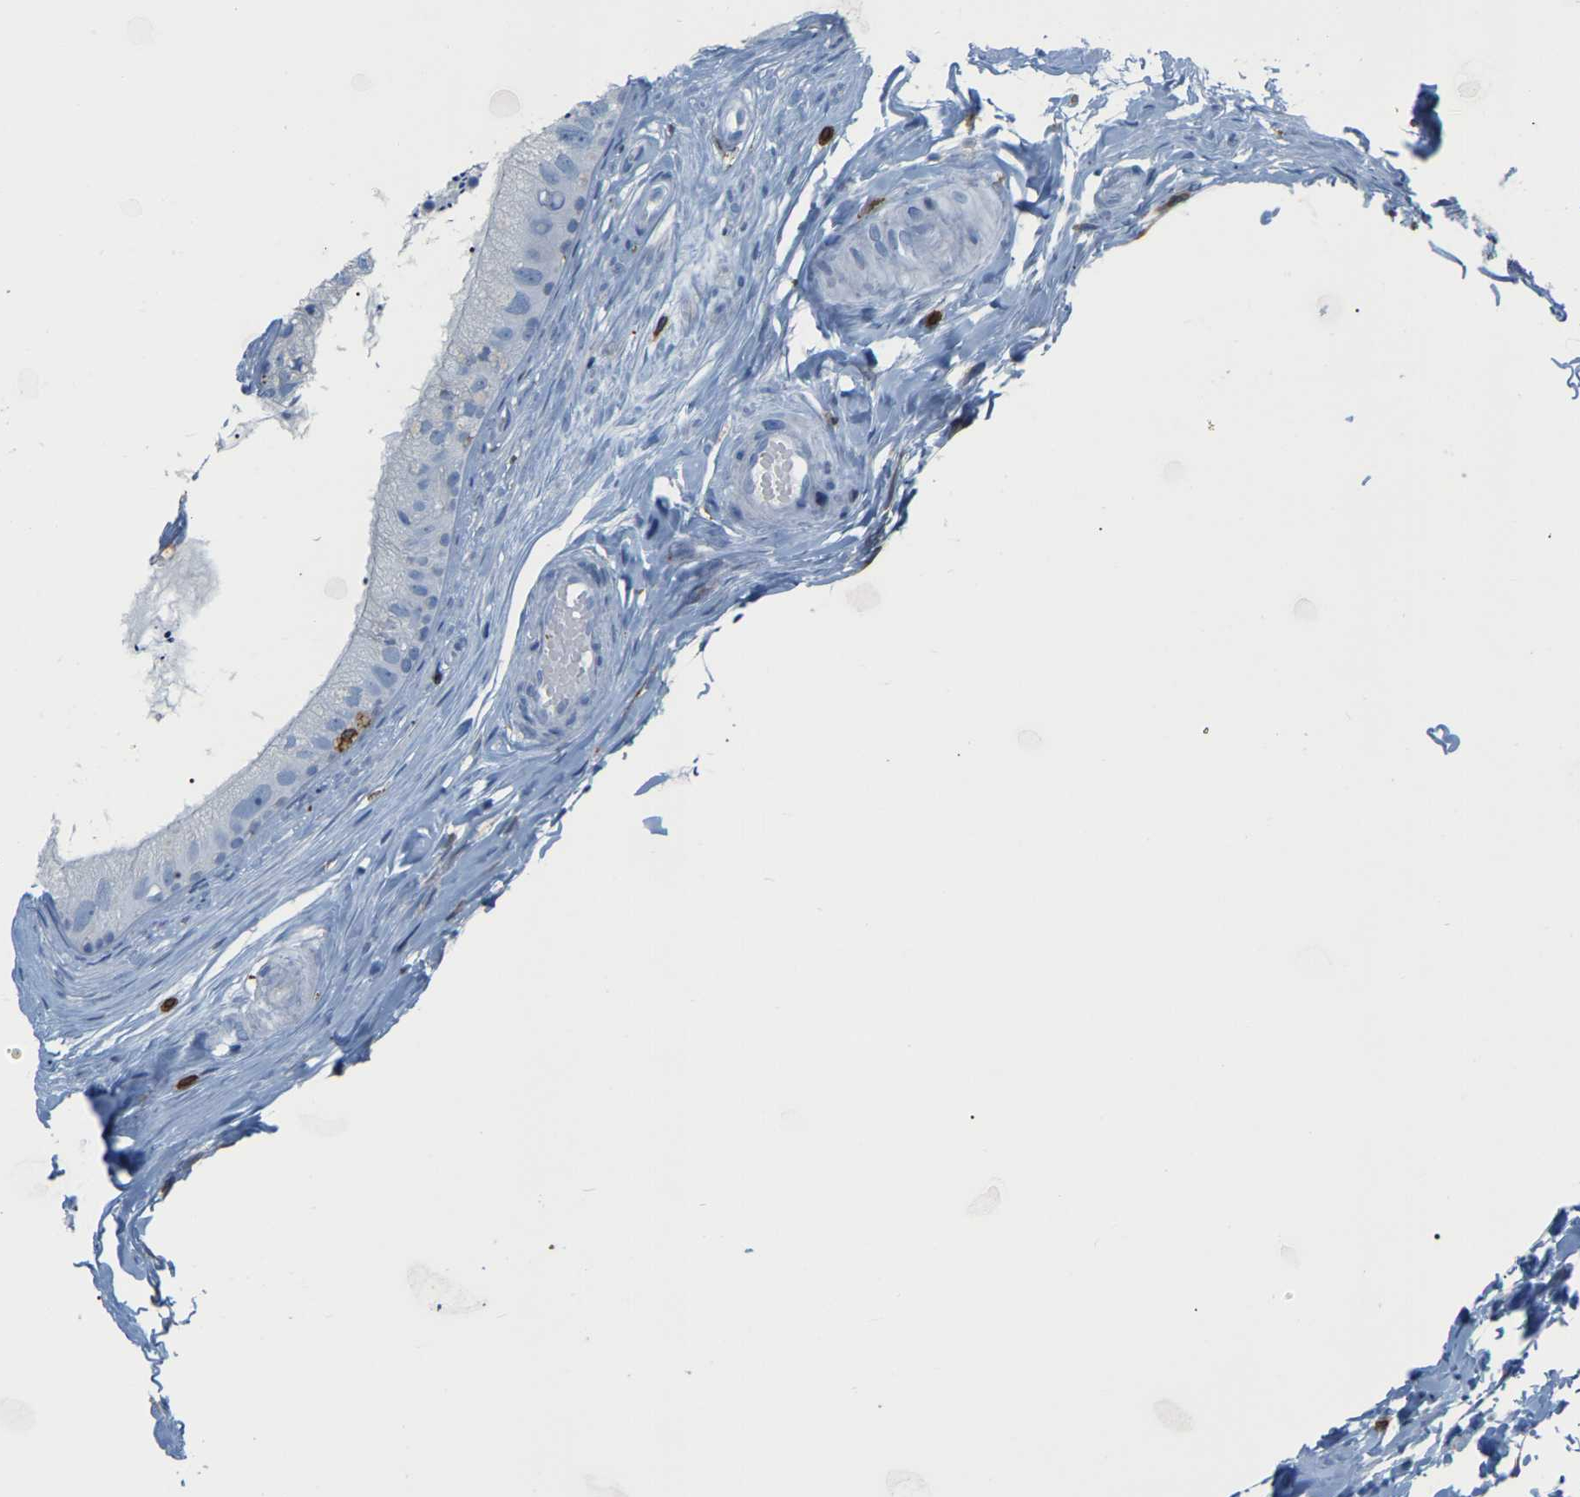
{"staining": {"intensity": "negative", "quantity": "none", "location": "none"}, "tissue": "epididymis", "cell_type": "Glandular cells", "image_type": "normal", "snomed": [{"axis": "morphology", "description": "Normal tissue, NOS"}, {"axis": "topography", "description": "Epididymis"}], "caption": "DAB immunohistochemical staining of normal human epididymis displays no significant positivity in glandular cells.", "gene": "PTGS1", "patient": {"sex": "male", "age": 56}}